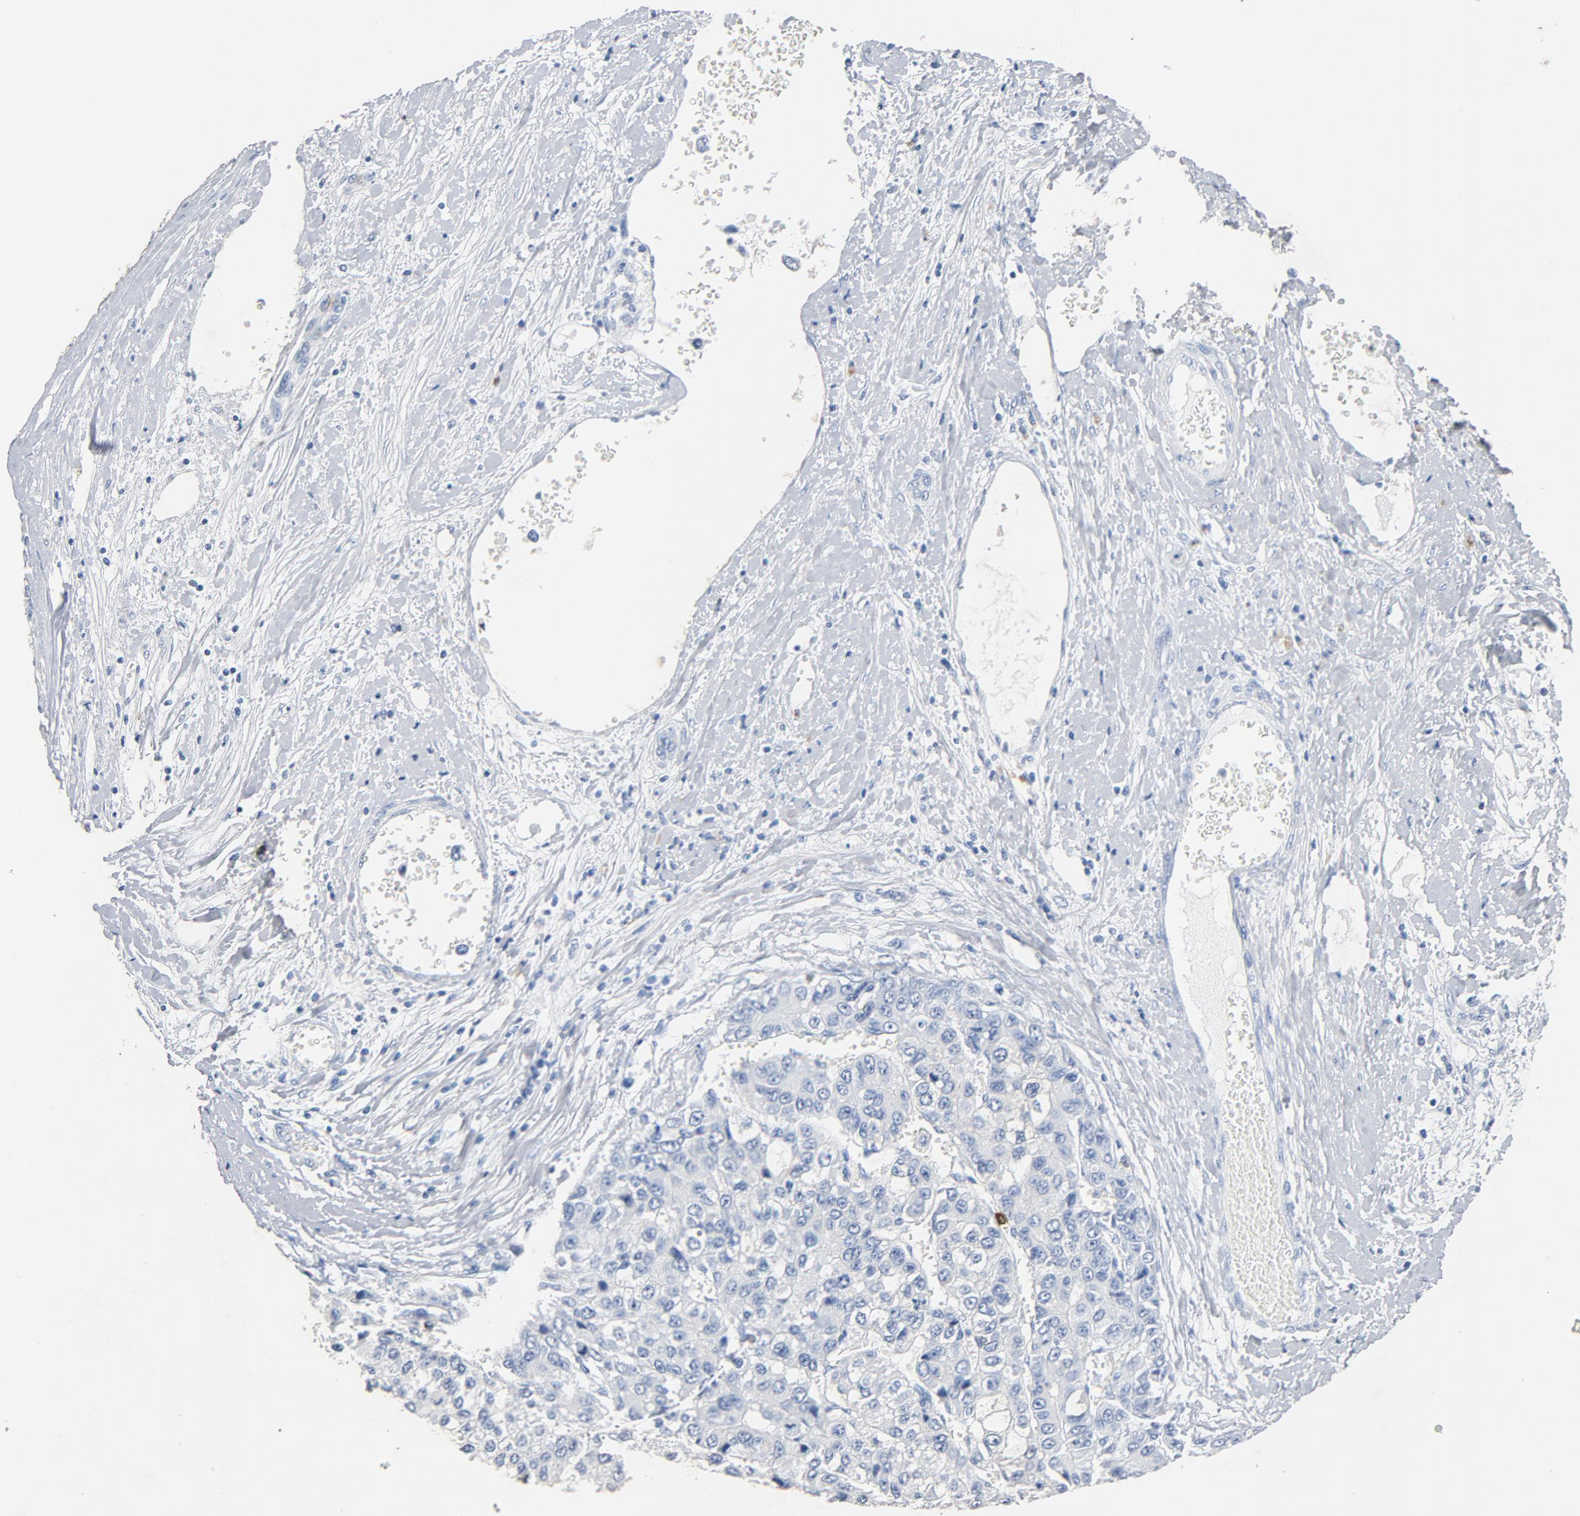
{"staining": {"intensity": "negative", "quantity": "none", "location": "none"}, "tissue": "liver cancer", "cell_type": "Tumor cells", "image_type": "cancer", "snomed": [{"axis": "morphology", "description": "Carcinoma, Hepatocellular, NOS"}, {"axis": "topography", "description": "Liver"}], "caption": "IHC micrograph of neoplastic tissue: liver cancer stained with DAB (3,3'-diaminobenzidine) shows no significant protein positivity in tumor cells. (DAB IHC with hematoxylin counter stain).", "gene": "PTPRB", "patient": {"sex": "female", "age": 66}}